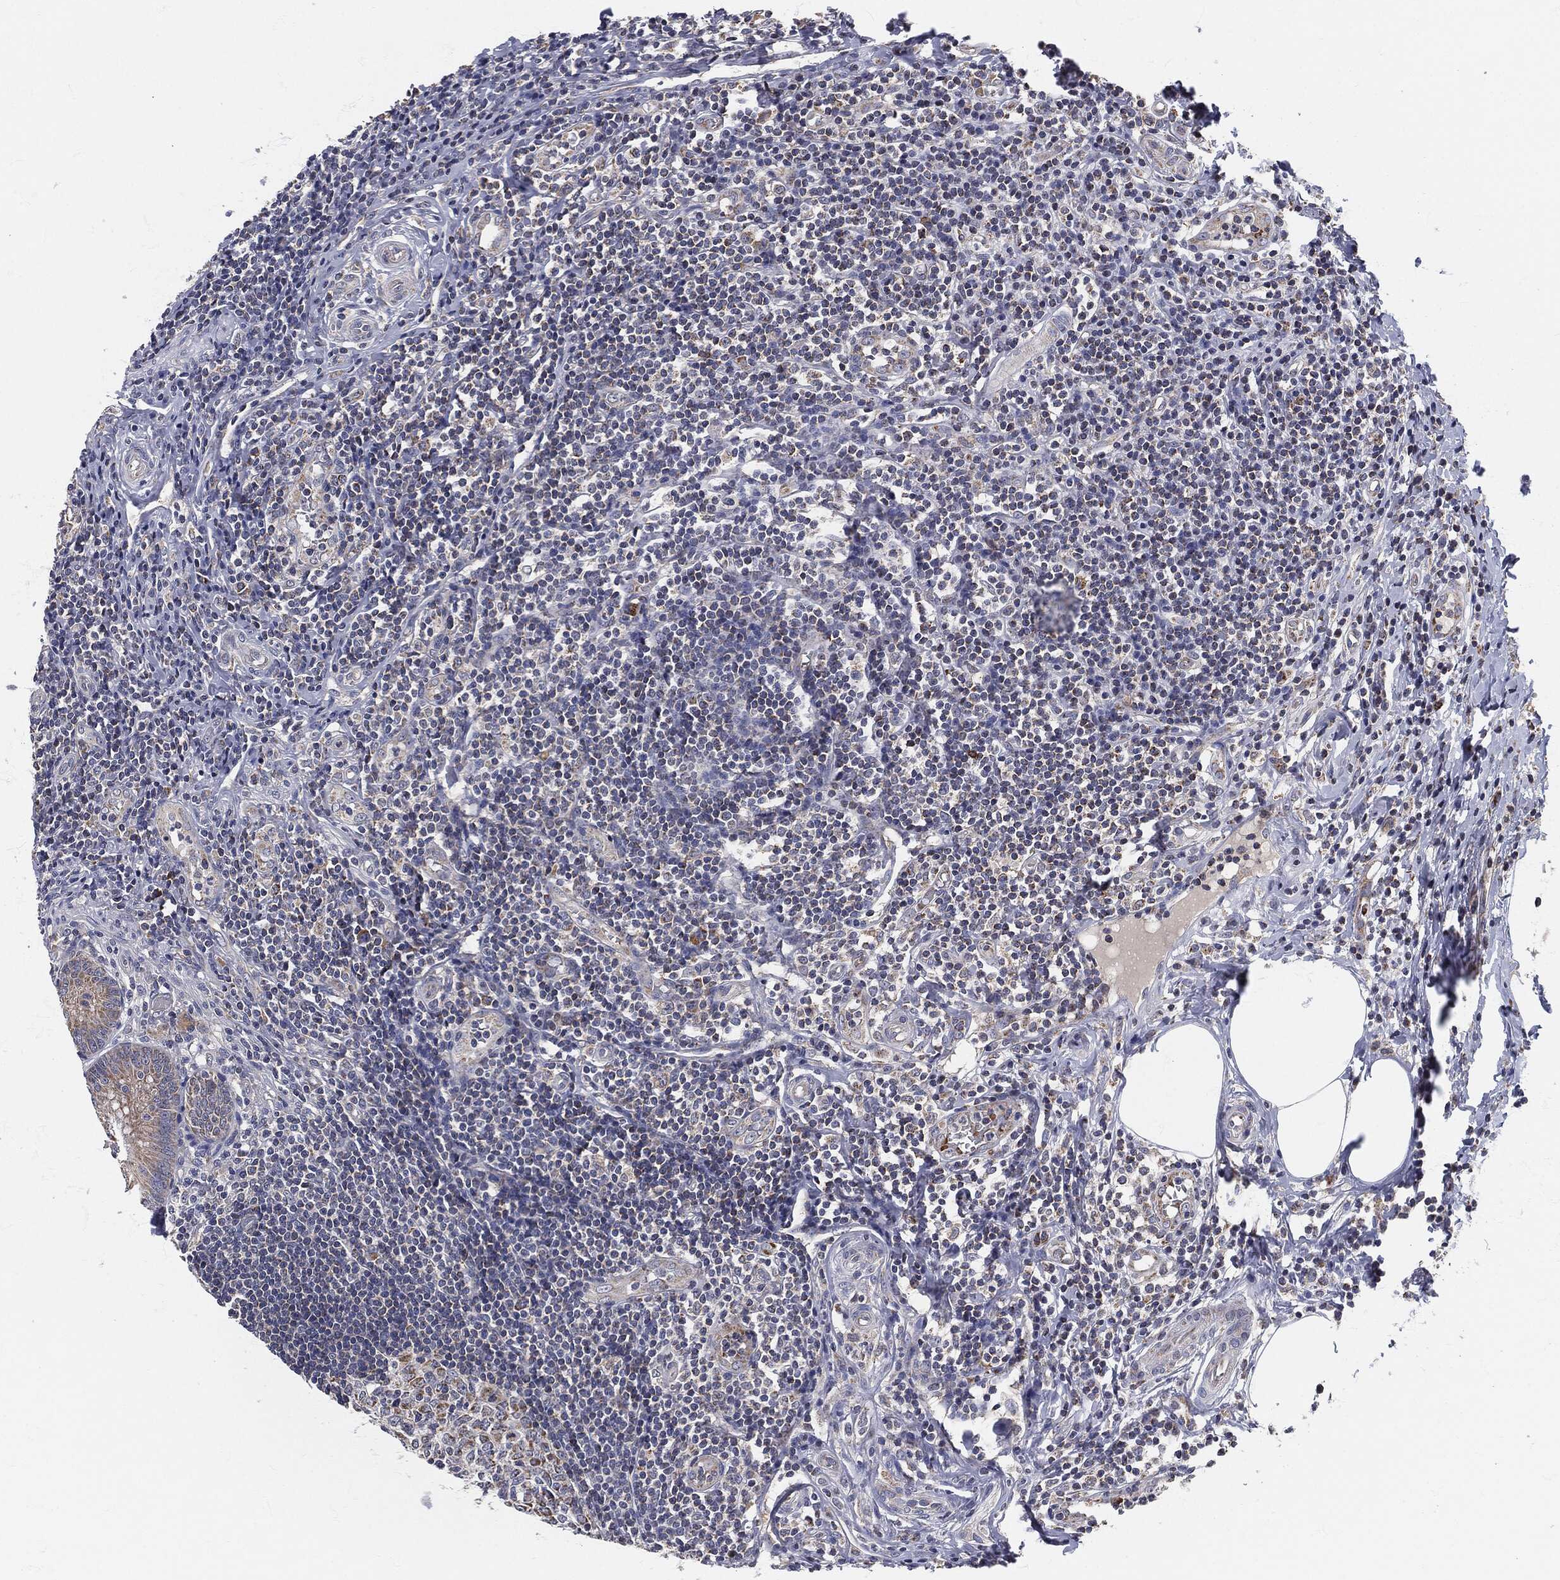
{"staining": {"intensity": "strong", "quantity": "25%-75%", "location": "cytoplasmic/membranous"}, "tissue": "appendix", "cell_type": "Glandular cells", "image_type": "normal", "snomed": [{"axis": "morphology", "description": "Normal tissue, NOS"}, {"axis": "morphology", "description": "Inflammation, NOS"}, {"axis": "topography", "description": "Appendix"}], "caption": "An image of appendix stained for a protein shows strong cytoplasmic/membranous brown staining in glandular cells.", "gene": "SIGLEC9", "patient": {"sex": "male", "age": 16}}